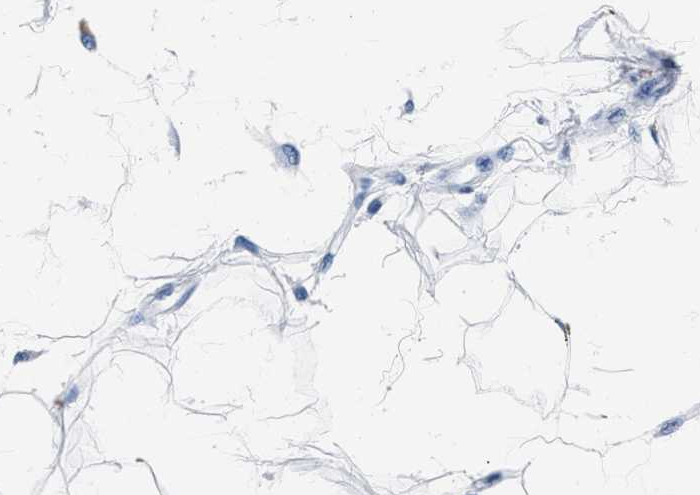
{"staining": {"intensity": "negative", "quantity": "none", "location": "none"}, "tissue": "adipose tissue", "cell_type": "Adipocytes", "image_type": "normal", "snomed": [{"axis": "morphology", "description": "Squamous cell carcinoma, NOS"}, {"axis": "topography", "description": "Skin"}], "caption": "Adipocytes show no significant positivity in normal adipose tissue. (DAB immunohistochemistry with hematoxylin counter stain).", "gene": "TNR", "patient": {"sex": "male", "age": 83}}